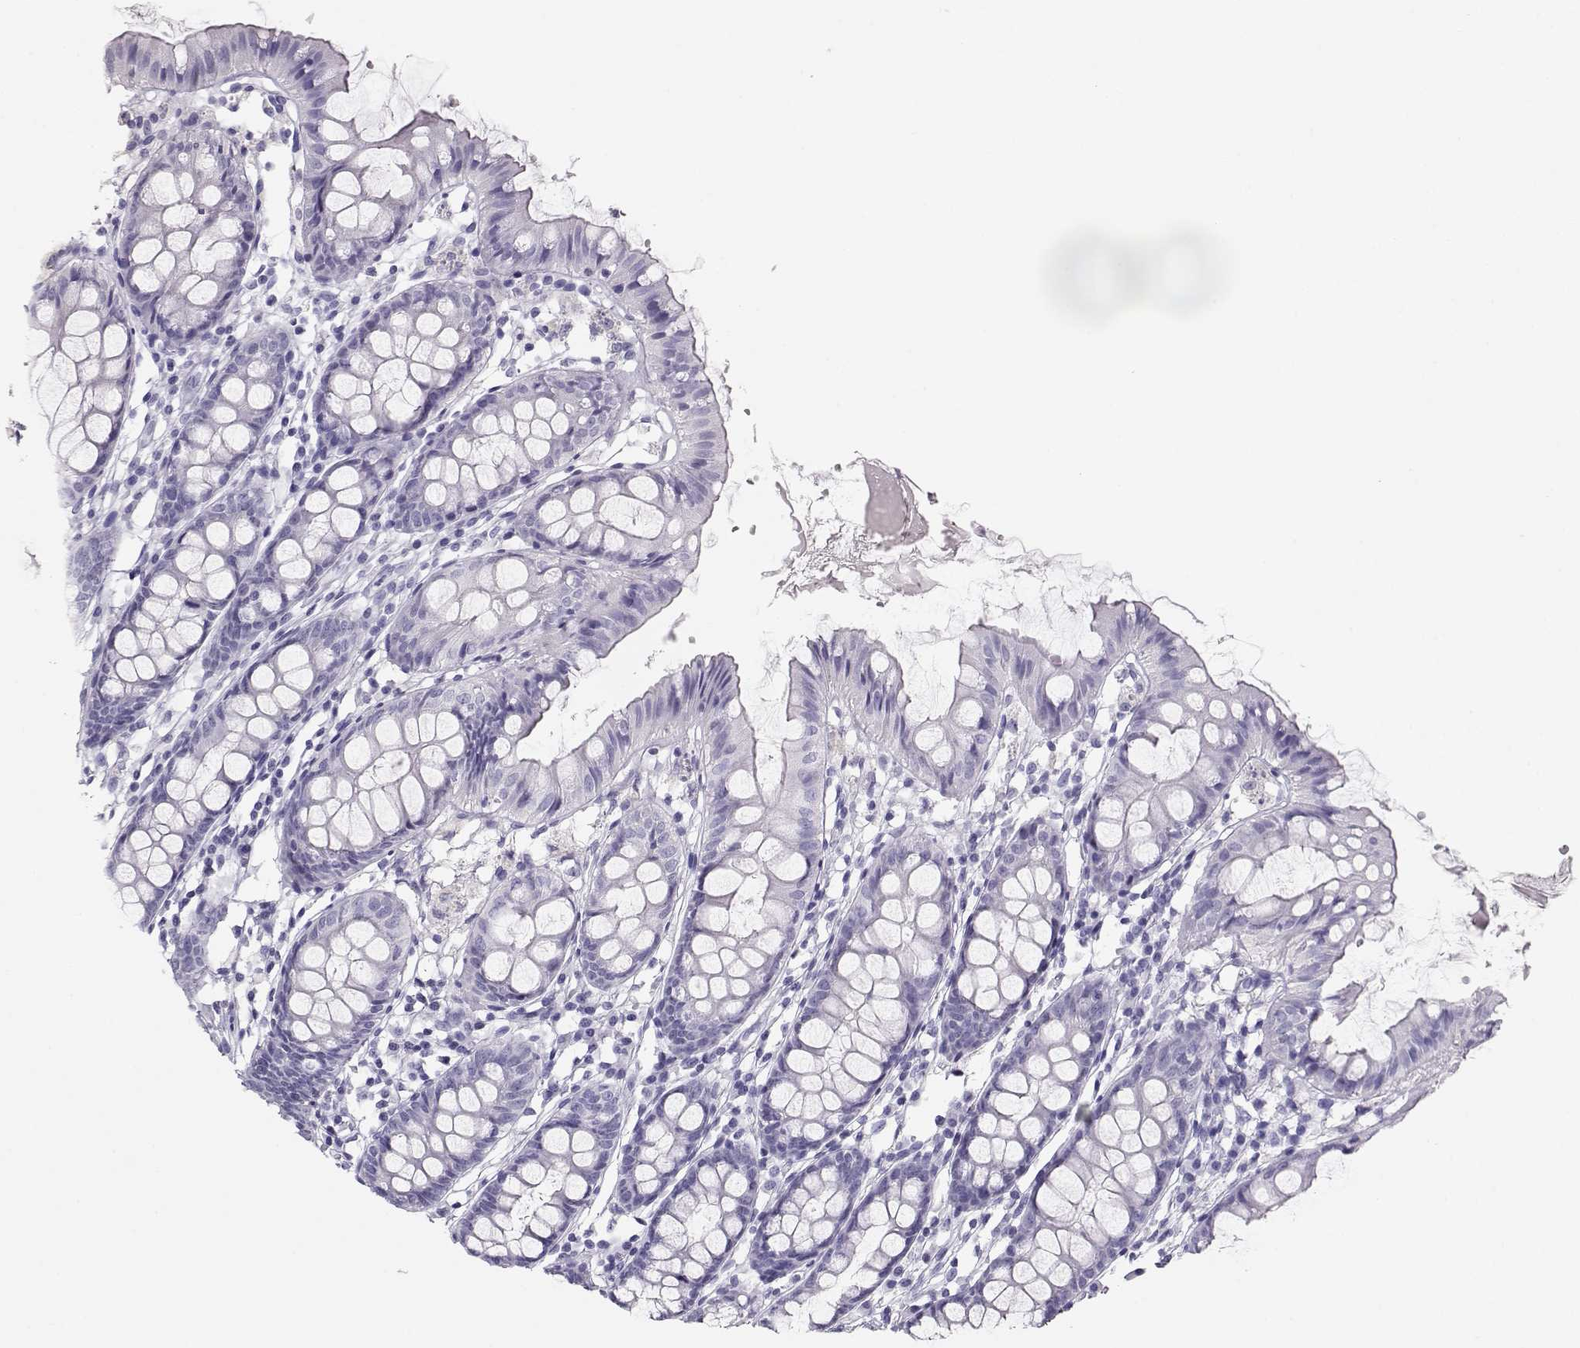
{"staining": {"intensity": "negative", "quantity": "none", "location": "none"}, "tissue": "colon", "cell_type": "Endothelial cells", "image_type": "normal", "snomed": [{"axis": "morphology", "description": "Normal tissue, NOS"}, {"axis": "topography", "description": "Colon"}], "caption": "Immunohistochemical staining of benign human colon shows no significant positivity in endothelial cells. (DAB IHC with hematoxylin counter stain).", "gene": "TKTL1", "patient": {"sex": "female", "age": 84}}